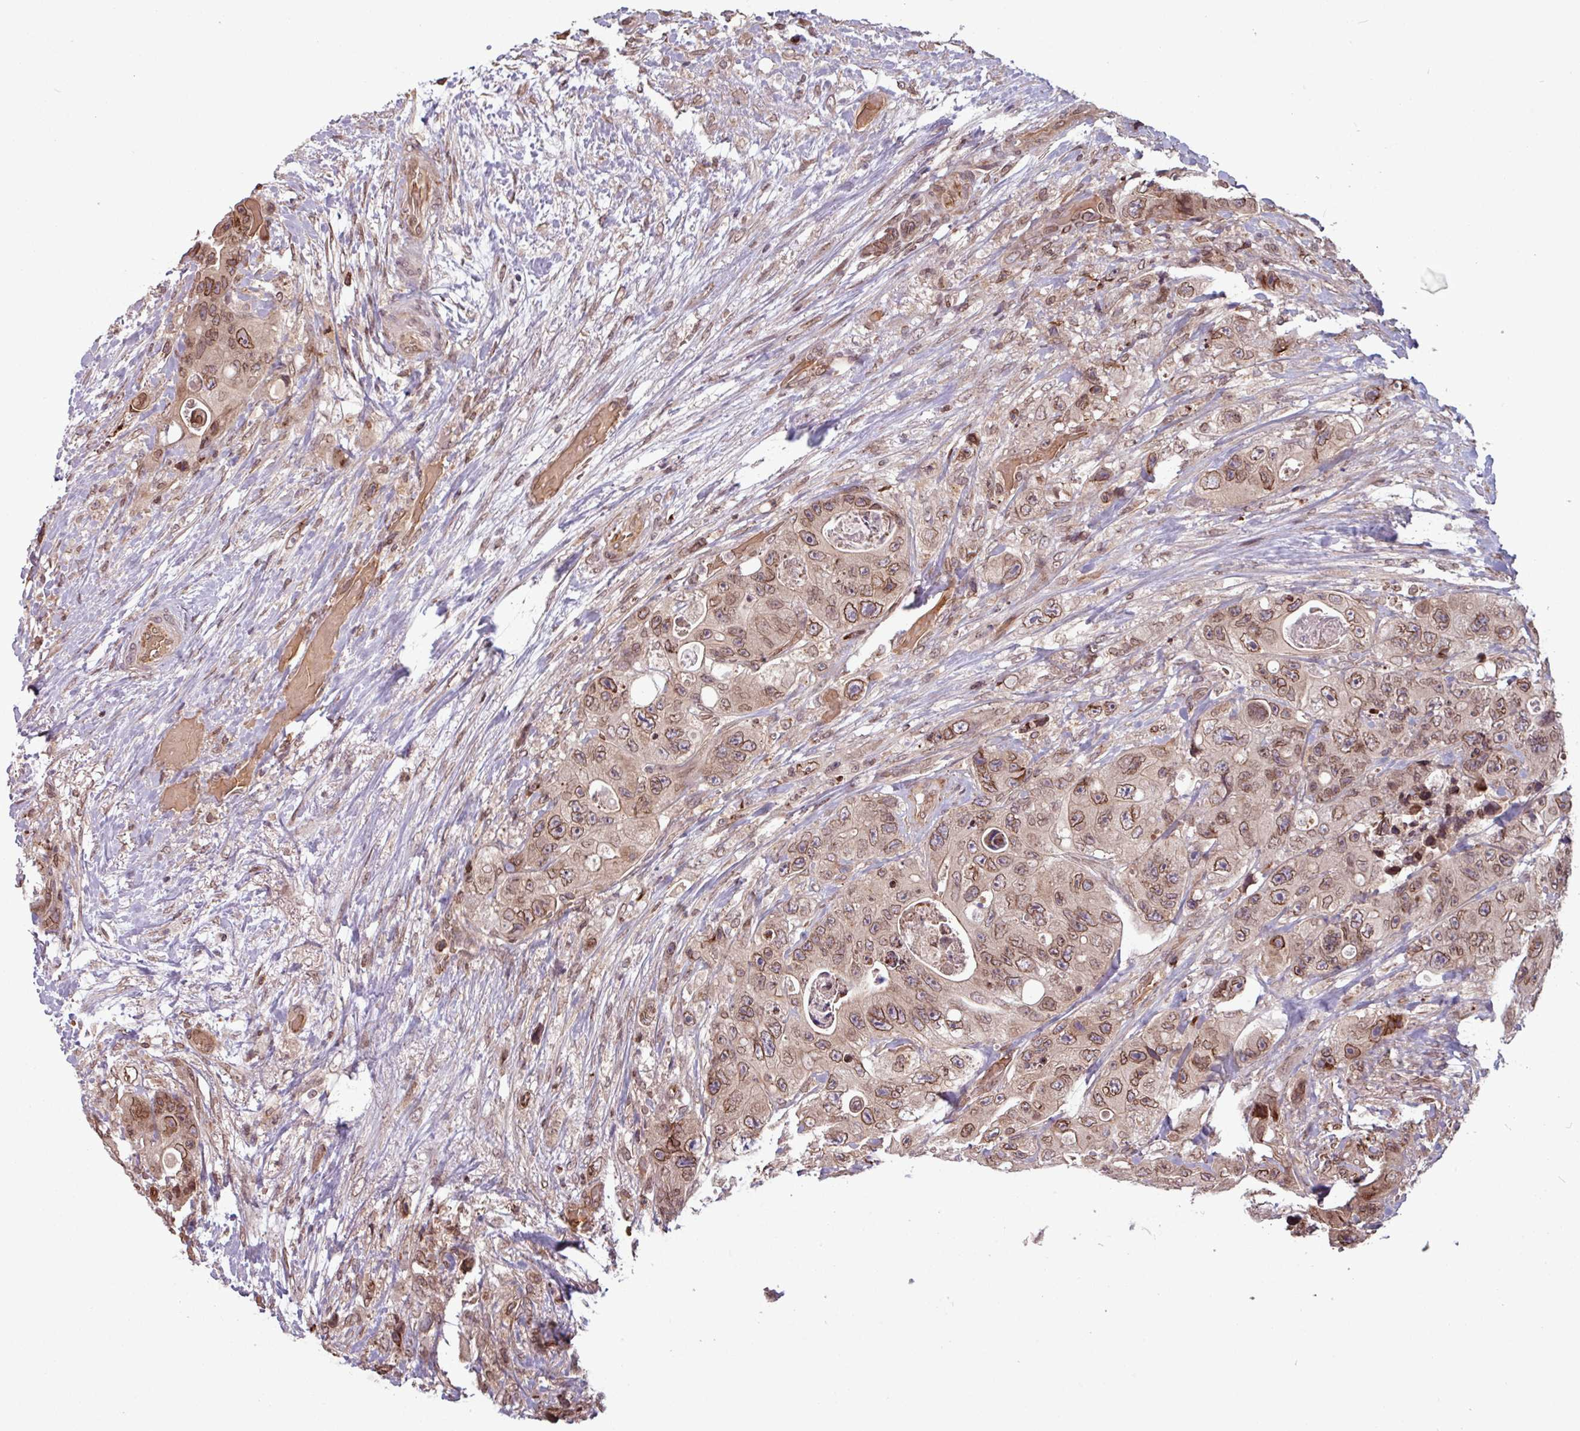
{"staining": {"intensity": "moderate", "quantity": ">75%", "location": "cytoplasmic/membranous,nuclear"}, "tissue": "colorectal cancer", "cell_type": "Tumor cells", "image_type": "cancer", "snomed": [{"axis": "morphology", "description": "Adenocarcinoma, NOS"}, {"axis": "topography", "description": "Colon"}], "caption": "Immunohistochemistry (DAB (3,3'-diaminobenzidine)) staining of human colorectal adenocarcinoma shows moderate cytoplasmic/membranous and nuclear protein expression in approximately >75% of tumor cells.", "gene": "RBM4B", "patient": {"sex": "female", "age": 46}}